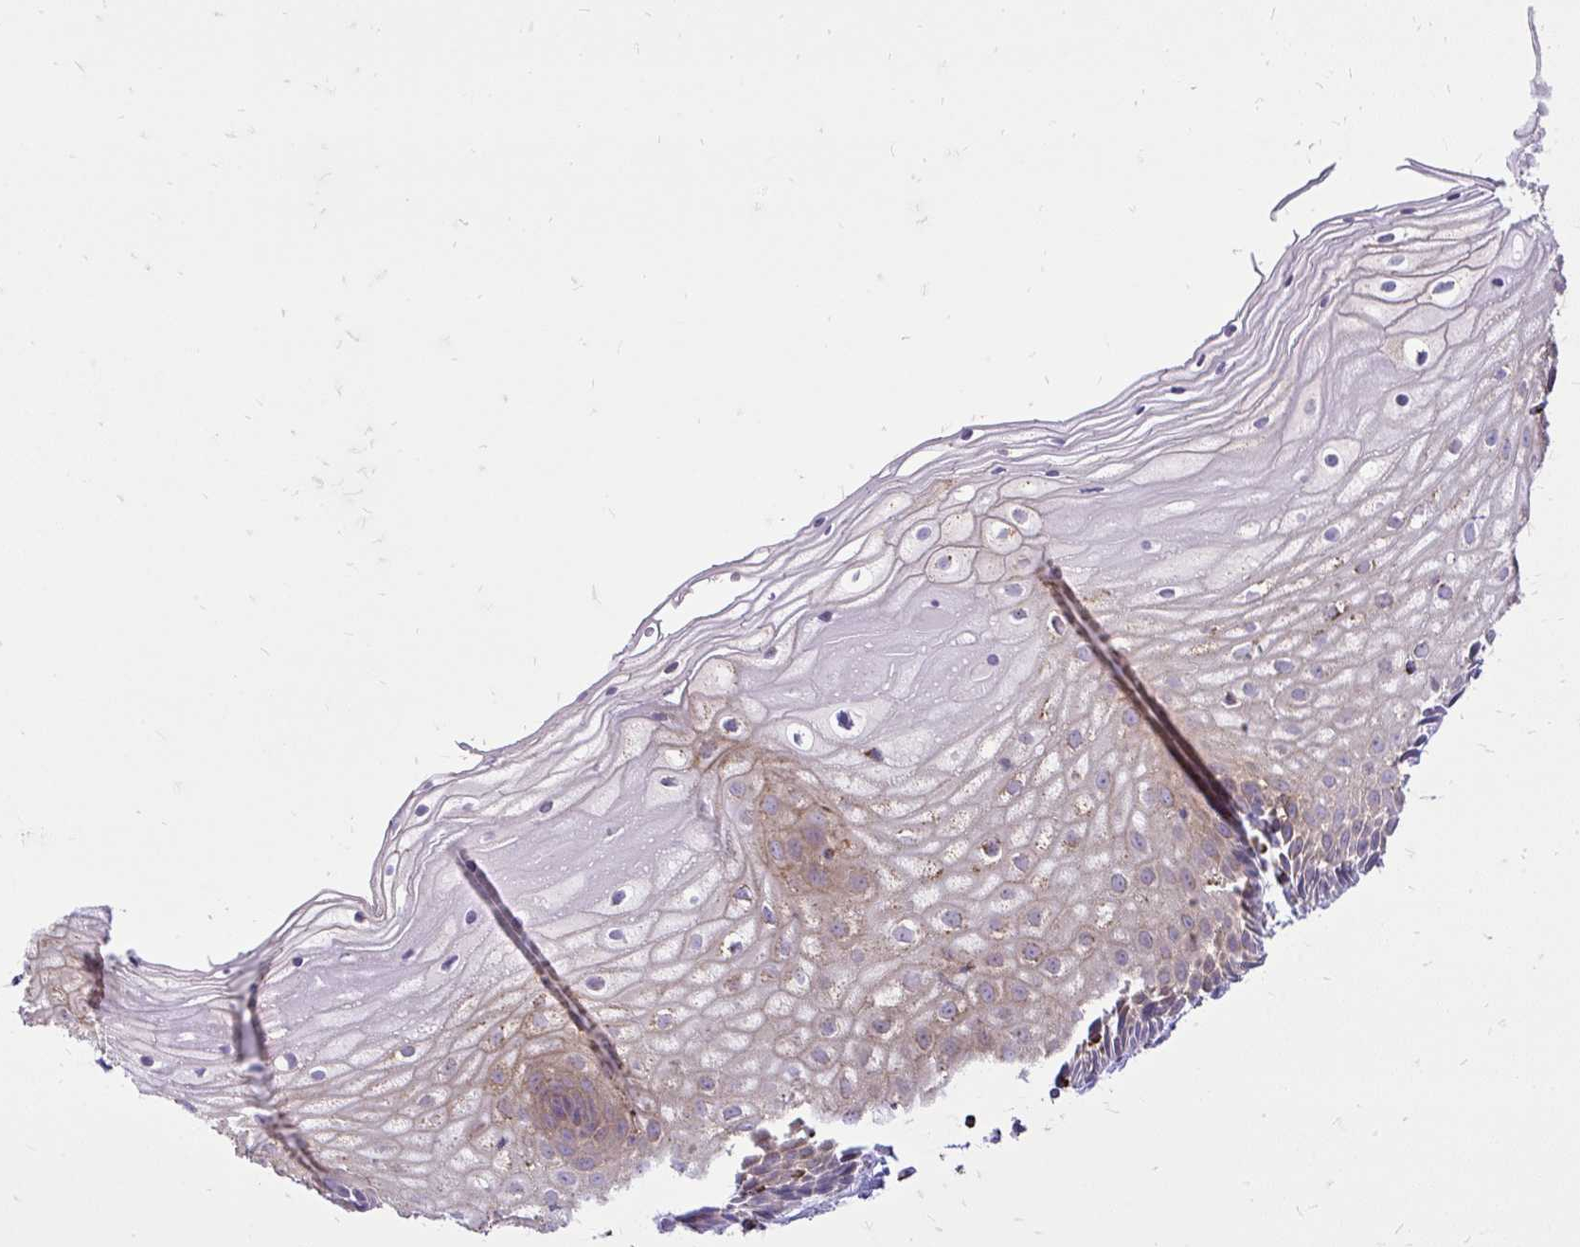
{"staining": {"intensity": "moderate", "quantity": ">75%", "location": "cytoplasmic/membranous"}, "tissue": "cervix", "cell_type": "Glandular cells", "image_type": "normal", "snomed": [{"axis": "morphology", "description": "Normal tissue, NOS"}, {"axis": "topography", "description": "Cervix"}], "caption": "Brown immunohistochemical staining in unremarkable cervix demonstrates moderate cytoplasmic/membranous staining in approximately >75% of glandular cells. Using DAB (brown) and hematoxylin (blue) stains, captured at high magnification using brightfield microscopy.", "gene": "SPTBN2", "patient": {"sex": "female", "age": 36}}